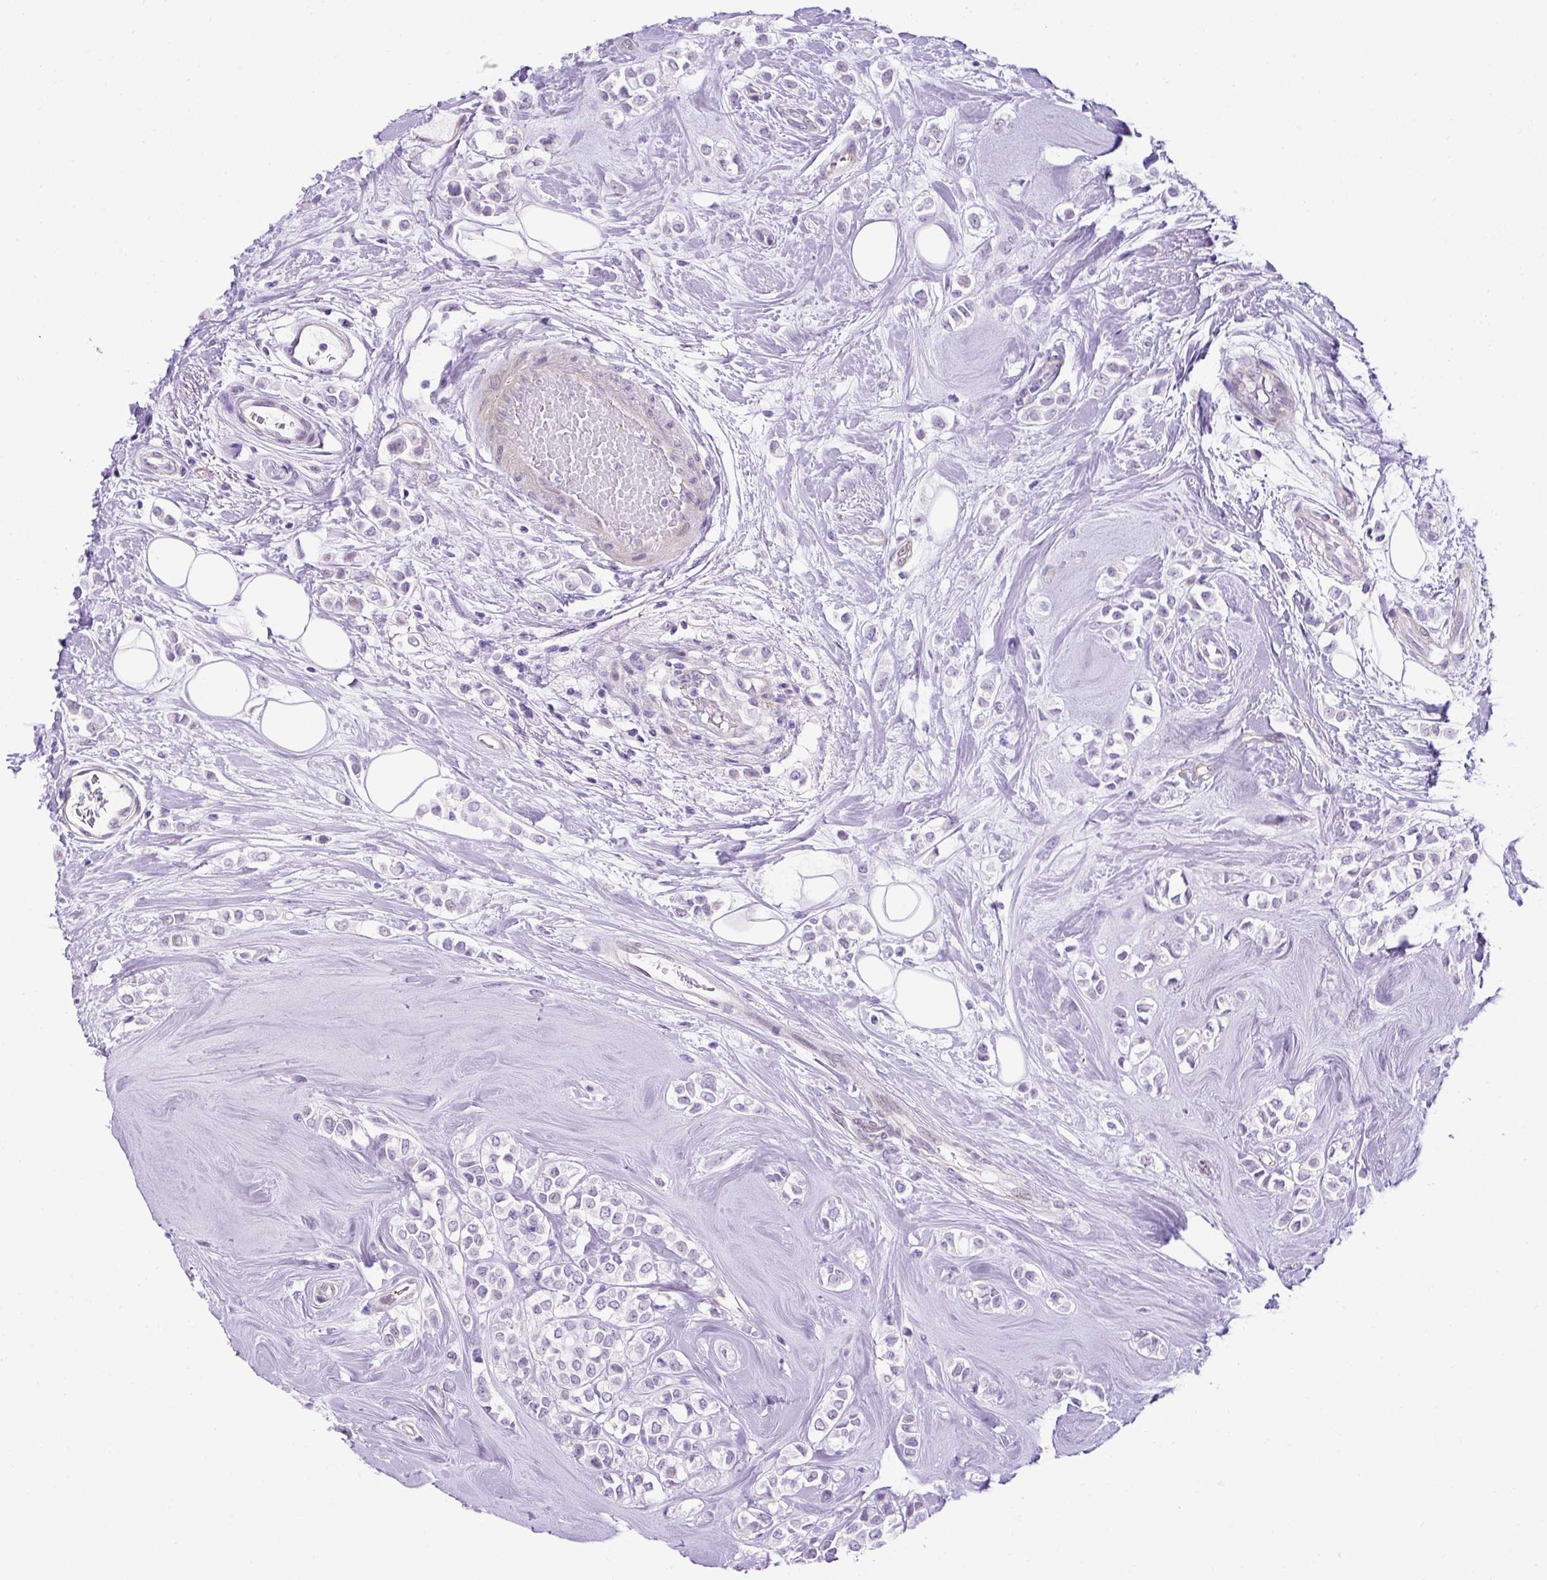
{"staining": {"intensity": "negative", "quantity": "none", "location": "none"}, "tissue": "breast cancer", "cell_type": "Tumor cells", "image_type": "cancer", "snomed": [{"axis": "morphology", "description": "Lobular carcinoma"}, {"axis": "topography", "description": "Breast"}], "caption": "Tumor cells show no significant positivity in lobular carcinoma (breast).", "gene": "KRT12", "patient": {"sex": "female", "age": 68}}